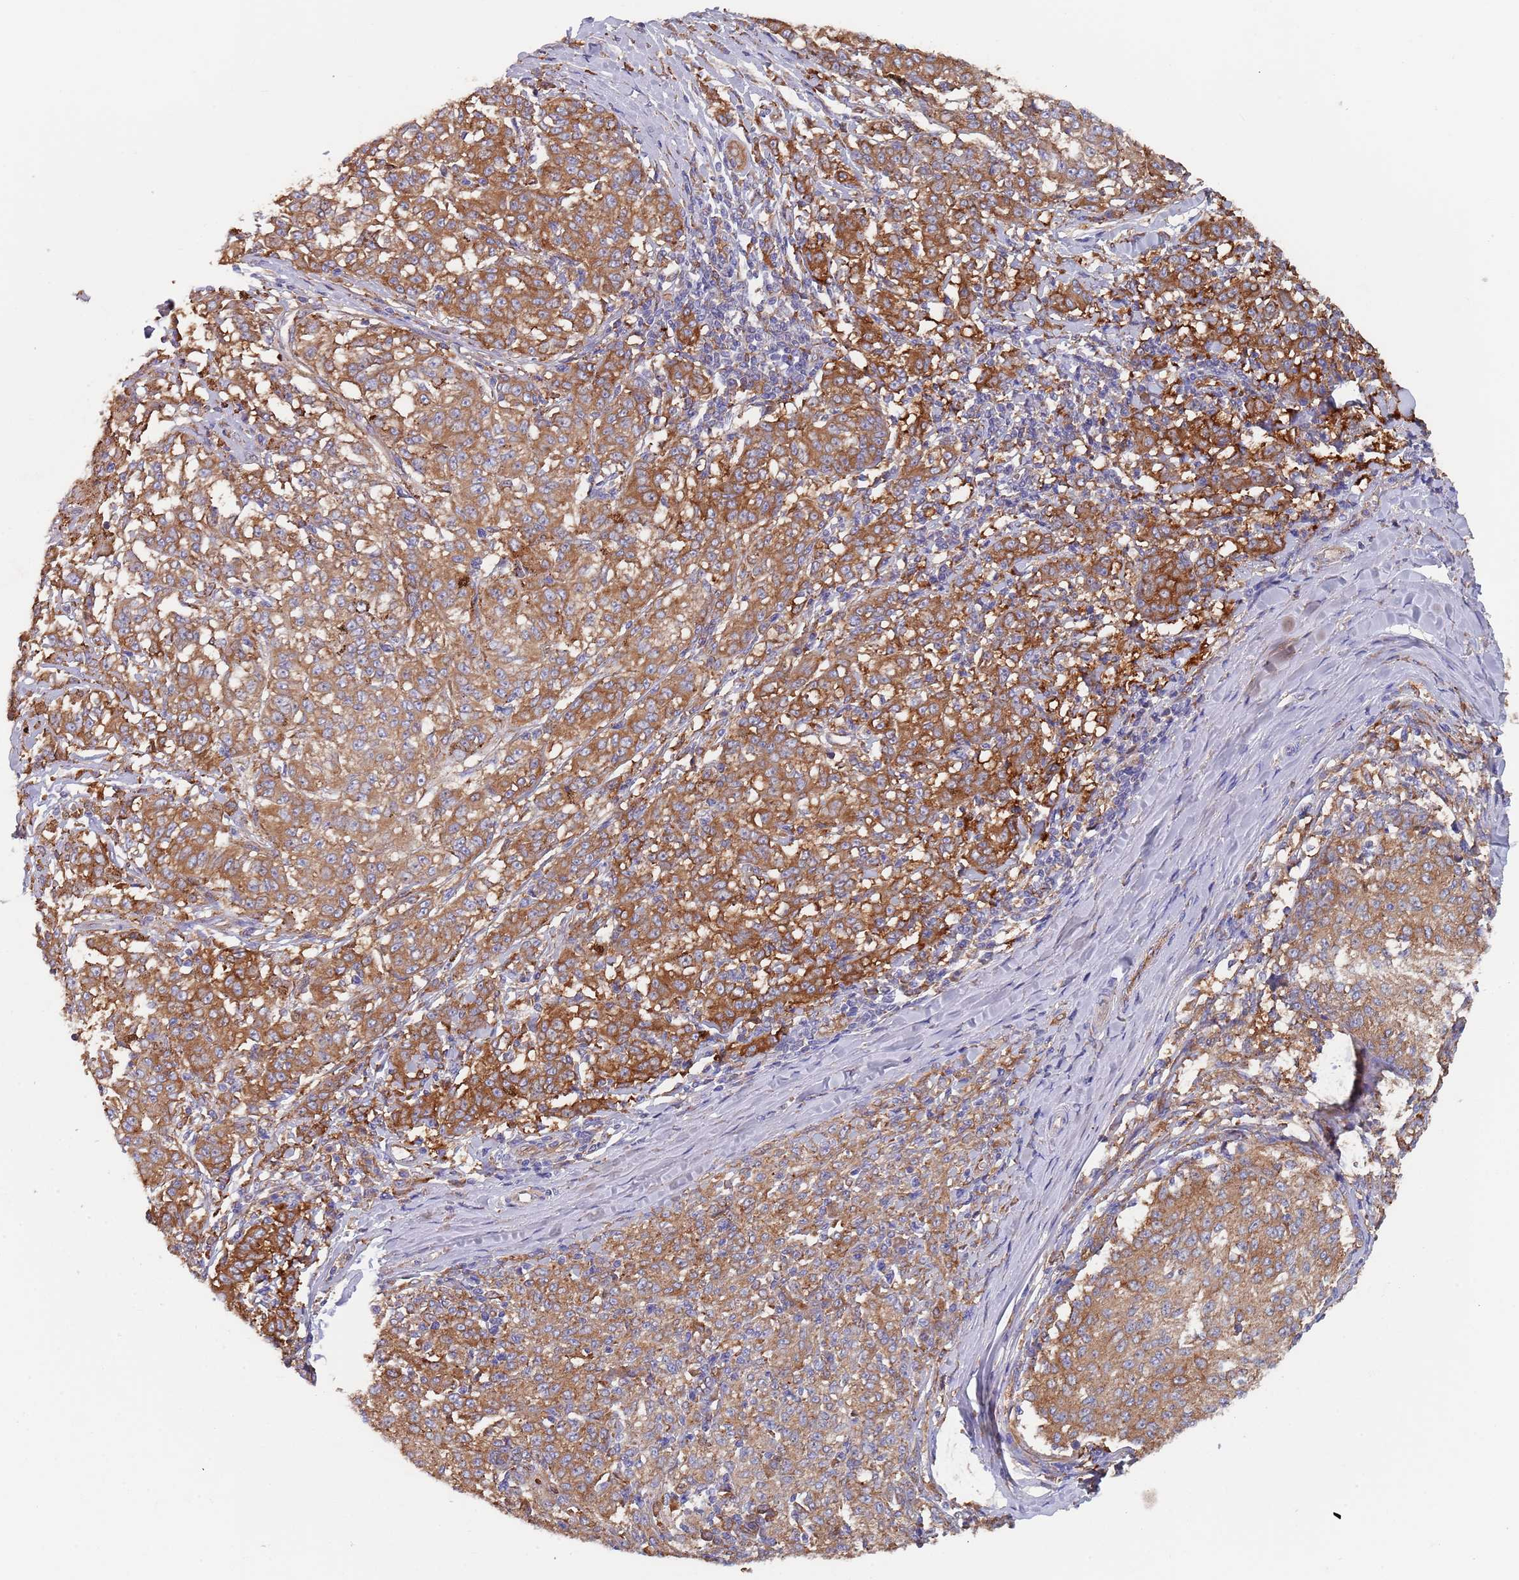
{"staining": {"intensity": "moderate", "quantity": ">75%", "location": "cytoplasmic/membranous"}, "tissue": "melanoma", "cell_type": "Tumor cells", "image_type": "cancer", "snomed": [{"axis": "morphology", "description": "Malignant melanoma, NOS"}, {"axis": "topography", "description": "Skin"}], "caption": "Tumor cells show medium levels of moderate cytoplasmic/membranous expression in about >75% of cells in human melanoma.", "gene": "DCUN1D3", "patient": {"sex": "female", "age": 72}}